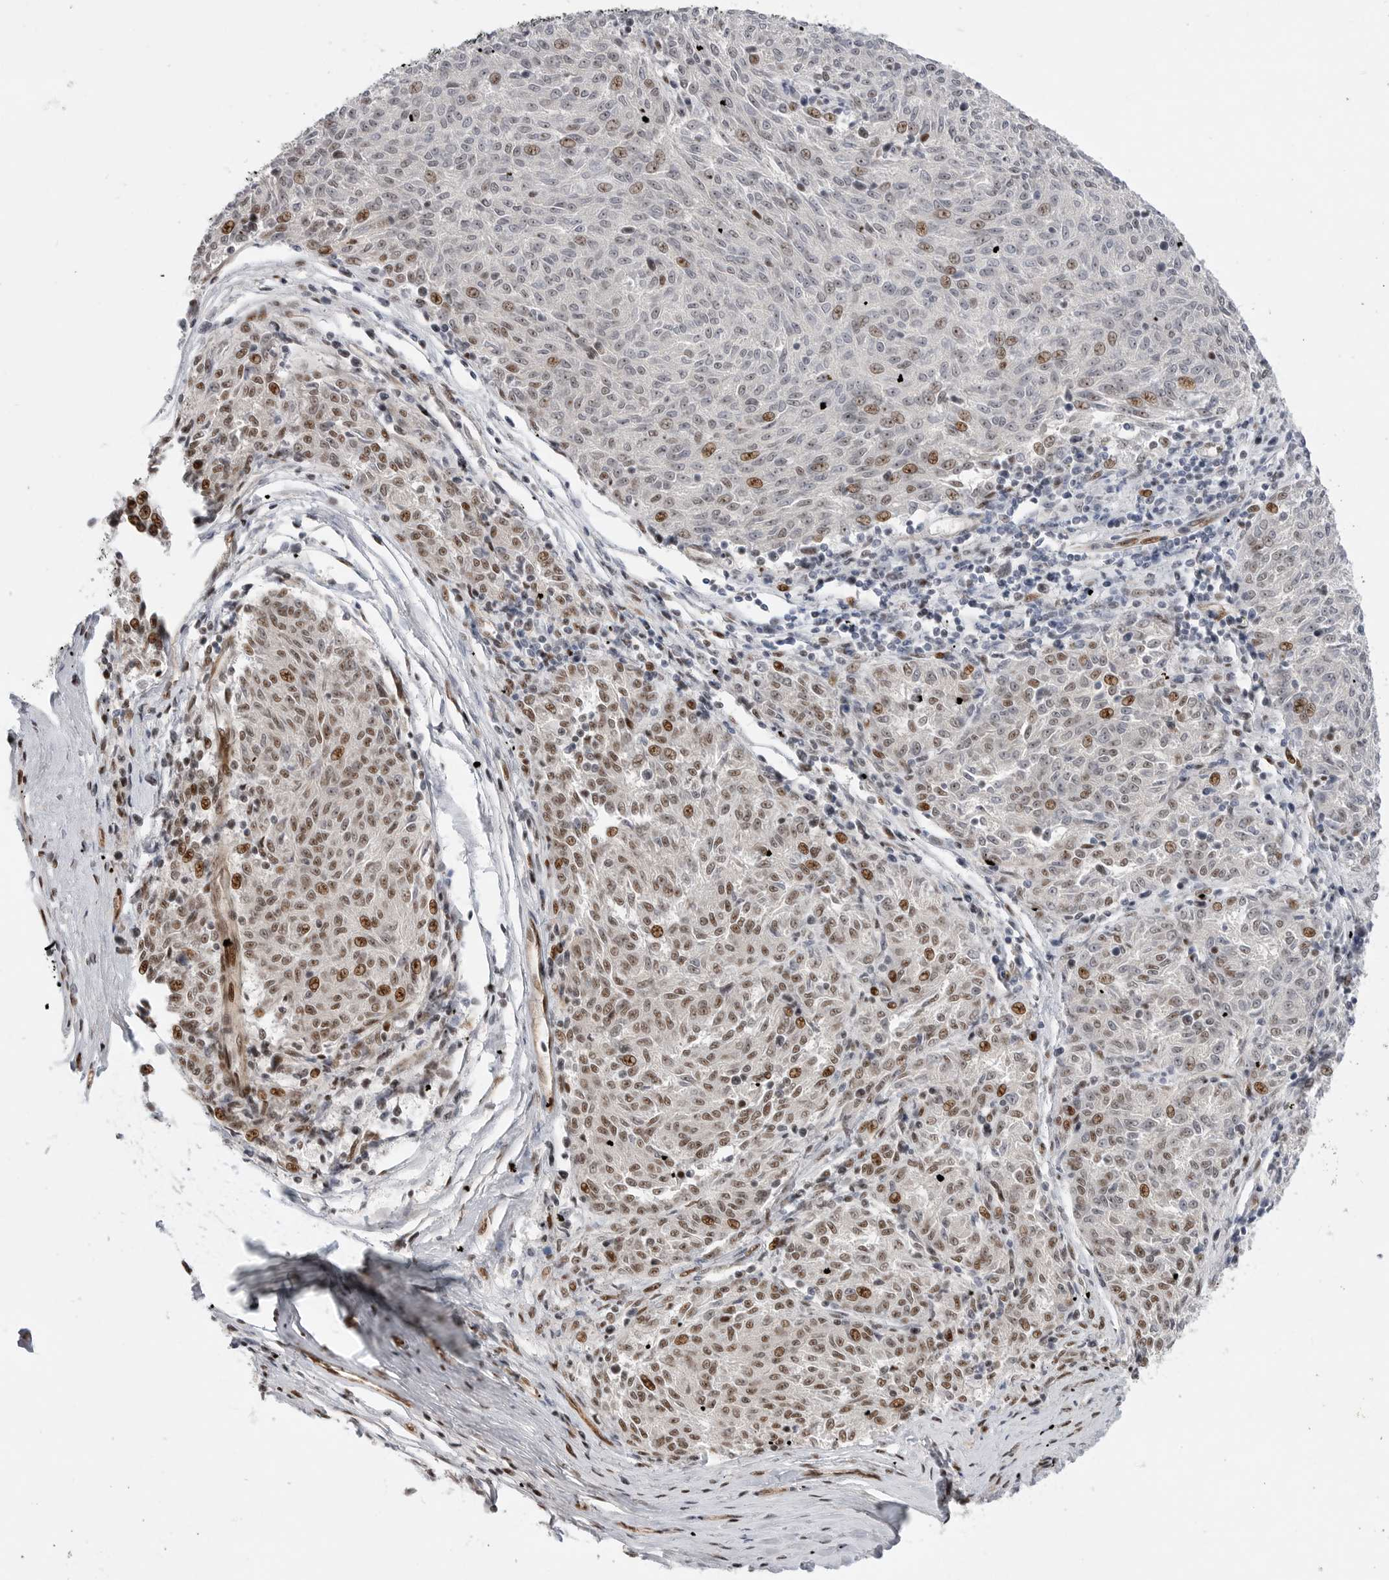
{"staining": {"intensity": "moderate", "quantity": "25%-75%", "location": "nuclear"}, "tissue": "melanoma", "cell_type": "Tumor cells", "image_type": "cancer", "snomed": [{"axis": "morphology", "description": "Malignant melanoma, NOS"}, {"axis": "topography", "description": "Skin"}], "caption": "A high-resolution histopathology image shows IHC staining of malignant melanoma, which exhibits moderate nuclear expression in about 25%-75% of tumor cells. The staining was performed using DAB (3,3'-diaminobenzidine) to visualize the protein expression in brown, while the nuclei were stained in blue with hematoxylin (Magnification: 20x).", "gene": "GPATCH2", "patient": {"sex": "female", "age": 72}}